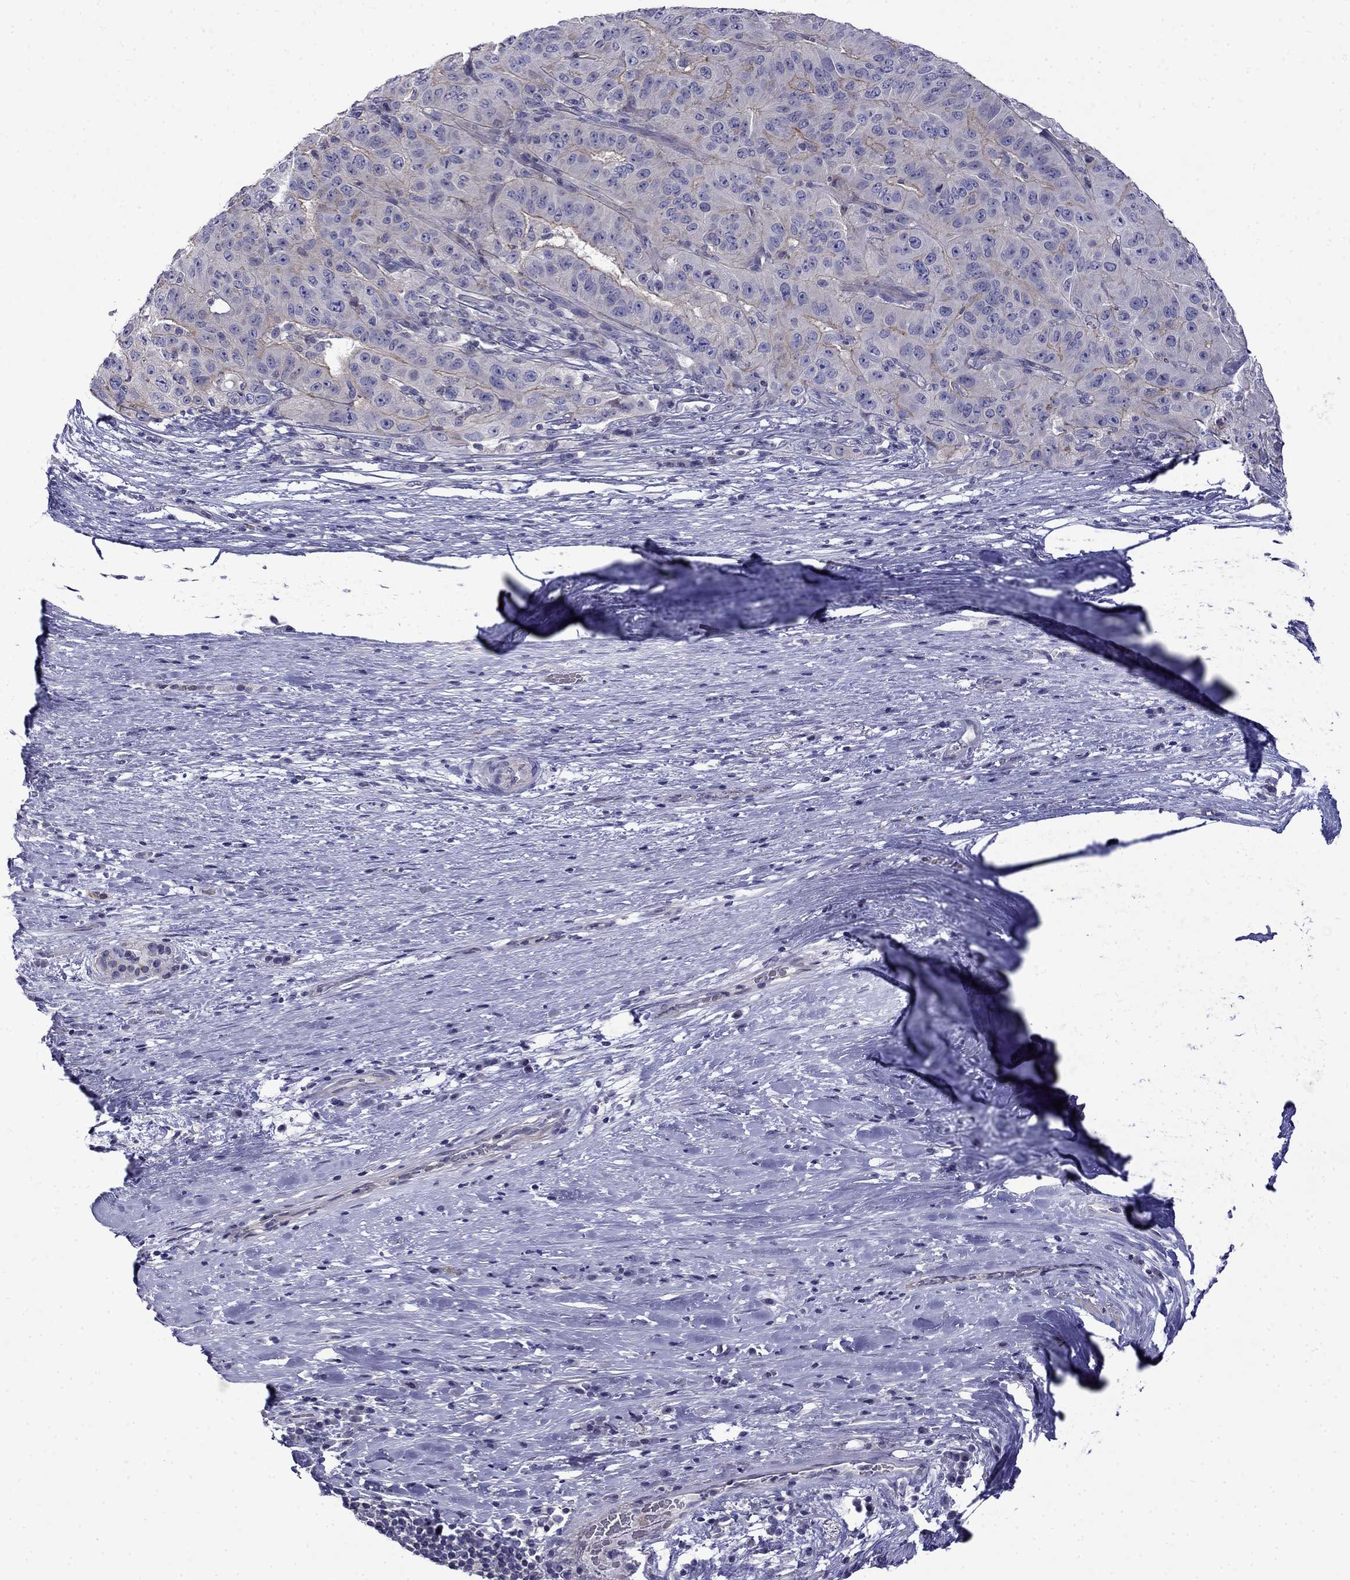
{"staining": {"intensity": "negative", "quantity": "none", "location": "none"}, "tissue": "pancreatic cancer", "cell_type": "Tumor cells", "image_type": "cancer", "snomed": [{"axis": "morphology", "description": "Adenocarcinoma, NOS"}, {"axis": "topography", "description": "Pancreas"}], "caption": "Pancreatic adenocarcinoma was stained to show a protein in brown. There is no significant expression in tumor cells. (DAB (3,3'-diaminobenzidine) IHC visualized using brightfield microscopy, high magnification).", "gene": "PRR18", "patient": {"sex": "male", "age": 63}}